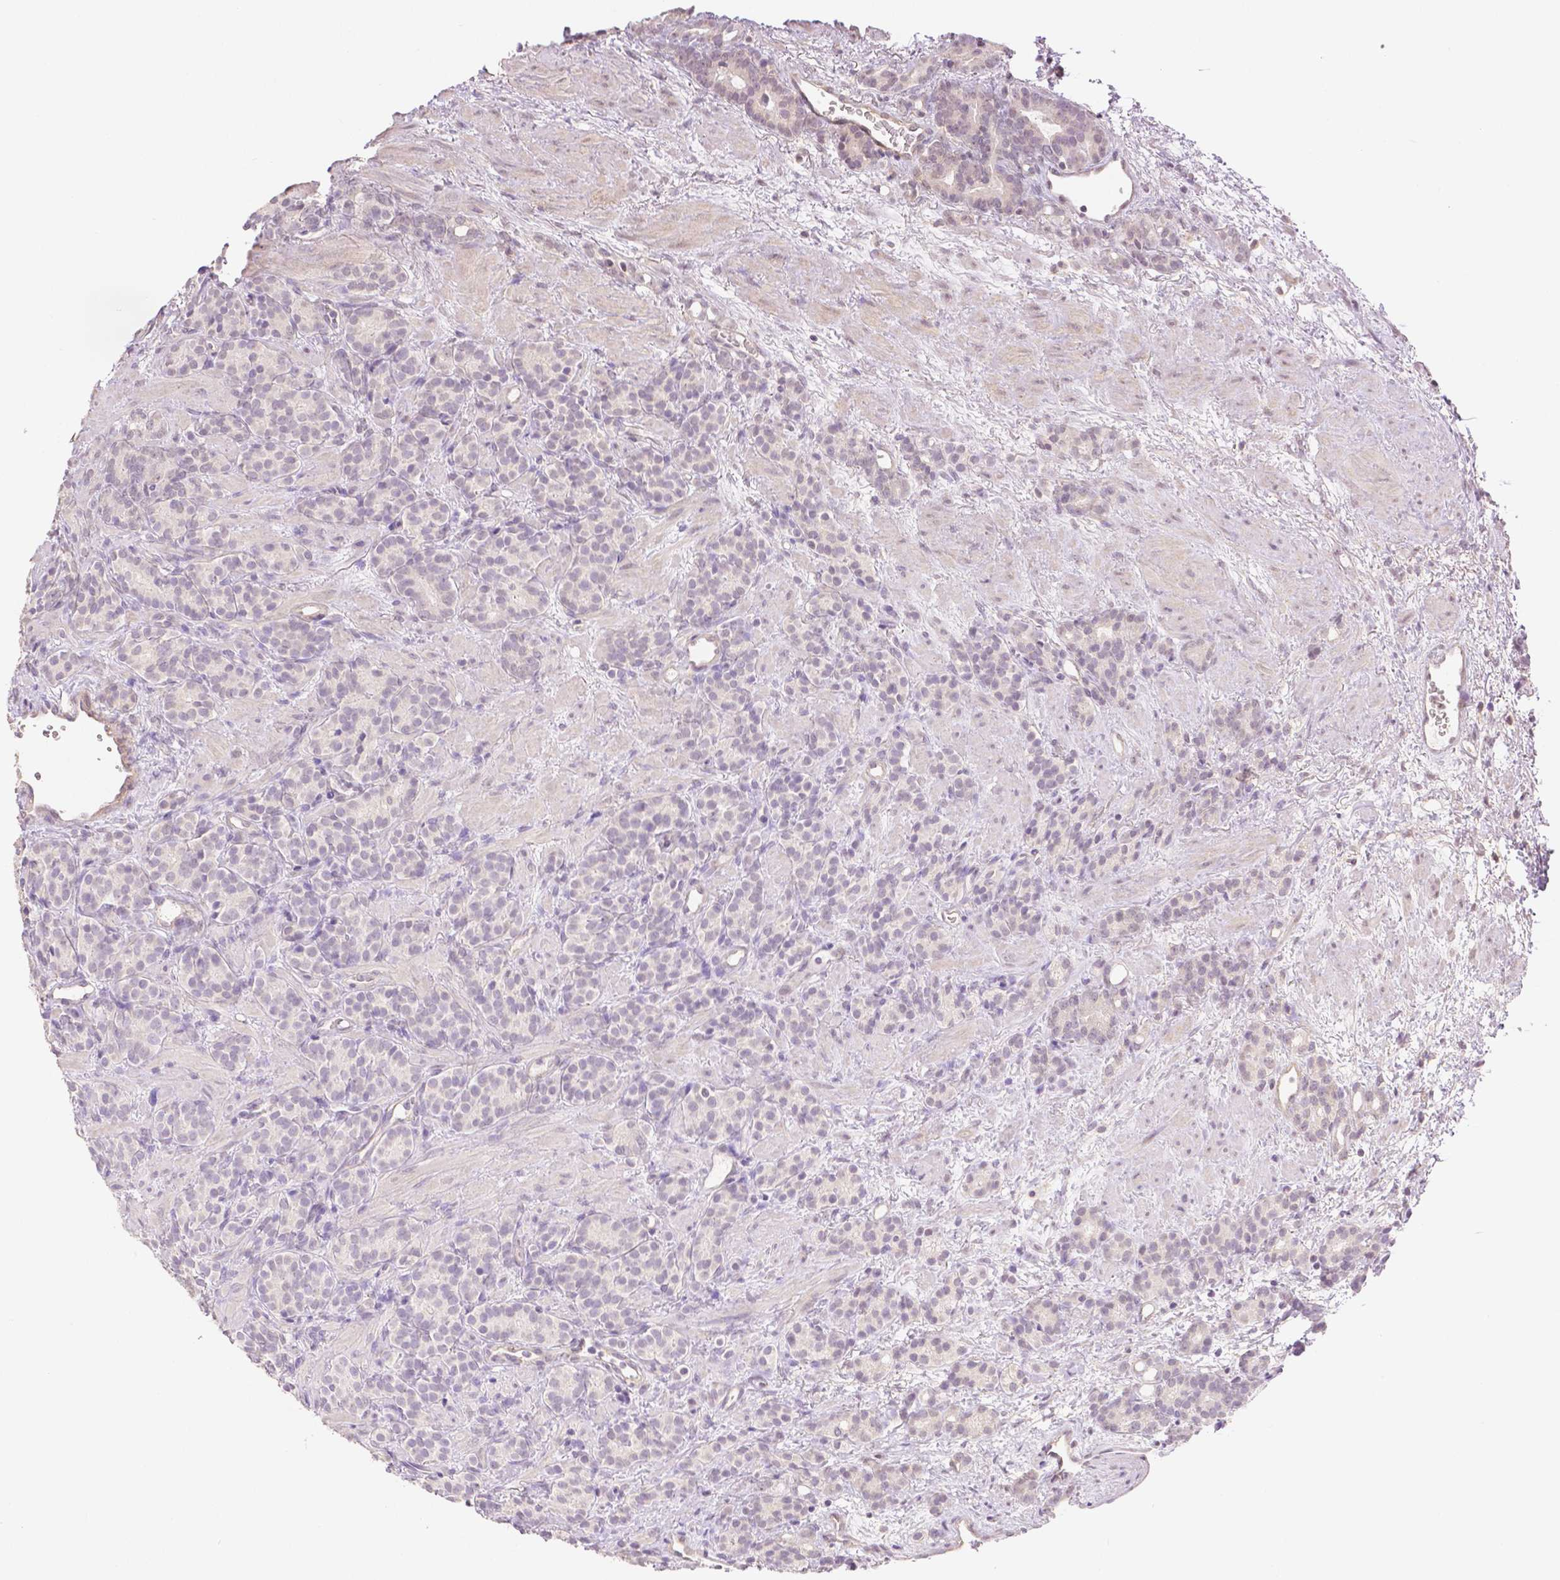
{"staining": {"intensity": "negative", "quantity": "none", "location": "none"}, "tissue": "prostate cancer", "cell_type": "Tumor cells", "image_type": "cancer", "snomed": [{"axis": "morphology", "description": "Adenocarcinoma, High grade"}, {"axis": "topography", "description": "Prostate"}], "caption": "Micrograph shows no protein positivity in tumor cells of high-grade adenocarcinoma (prostate) tissue.", "gene": "THY1", "patient": {"sex": "male", "age": 84}}